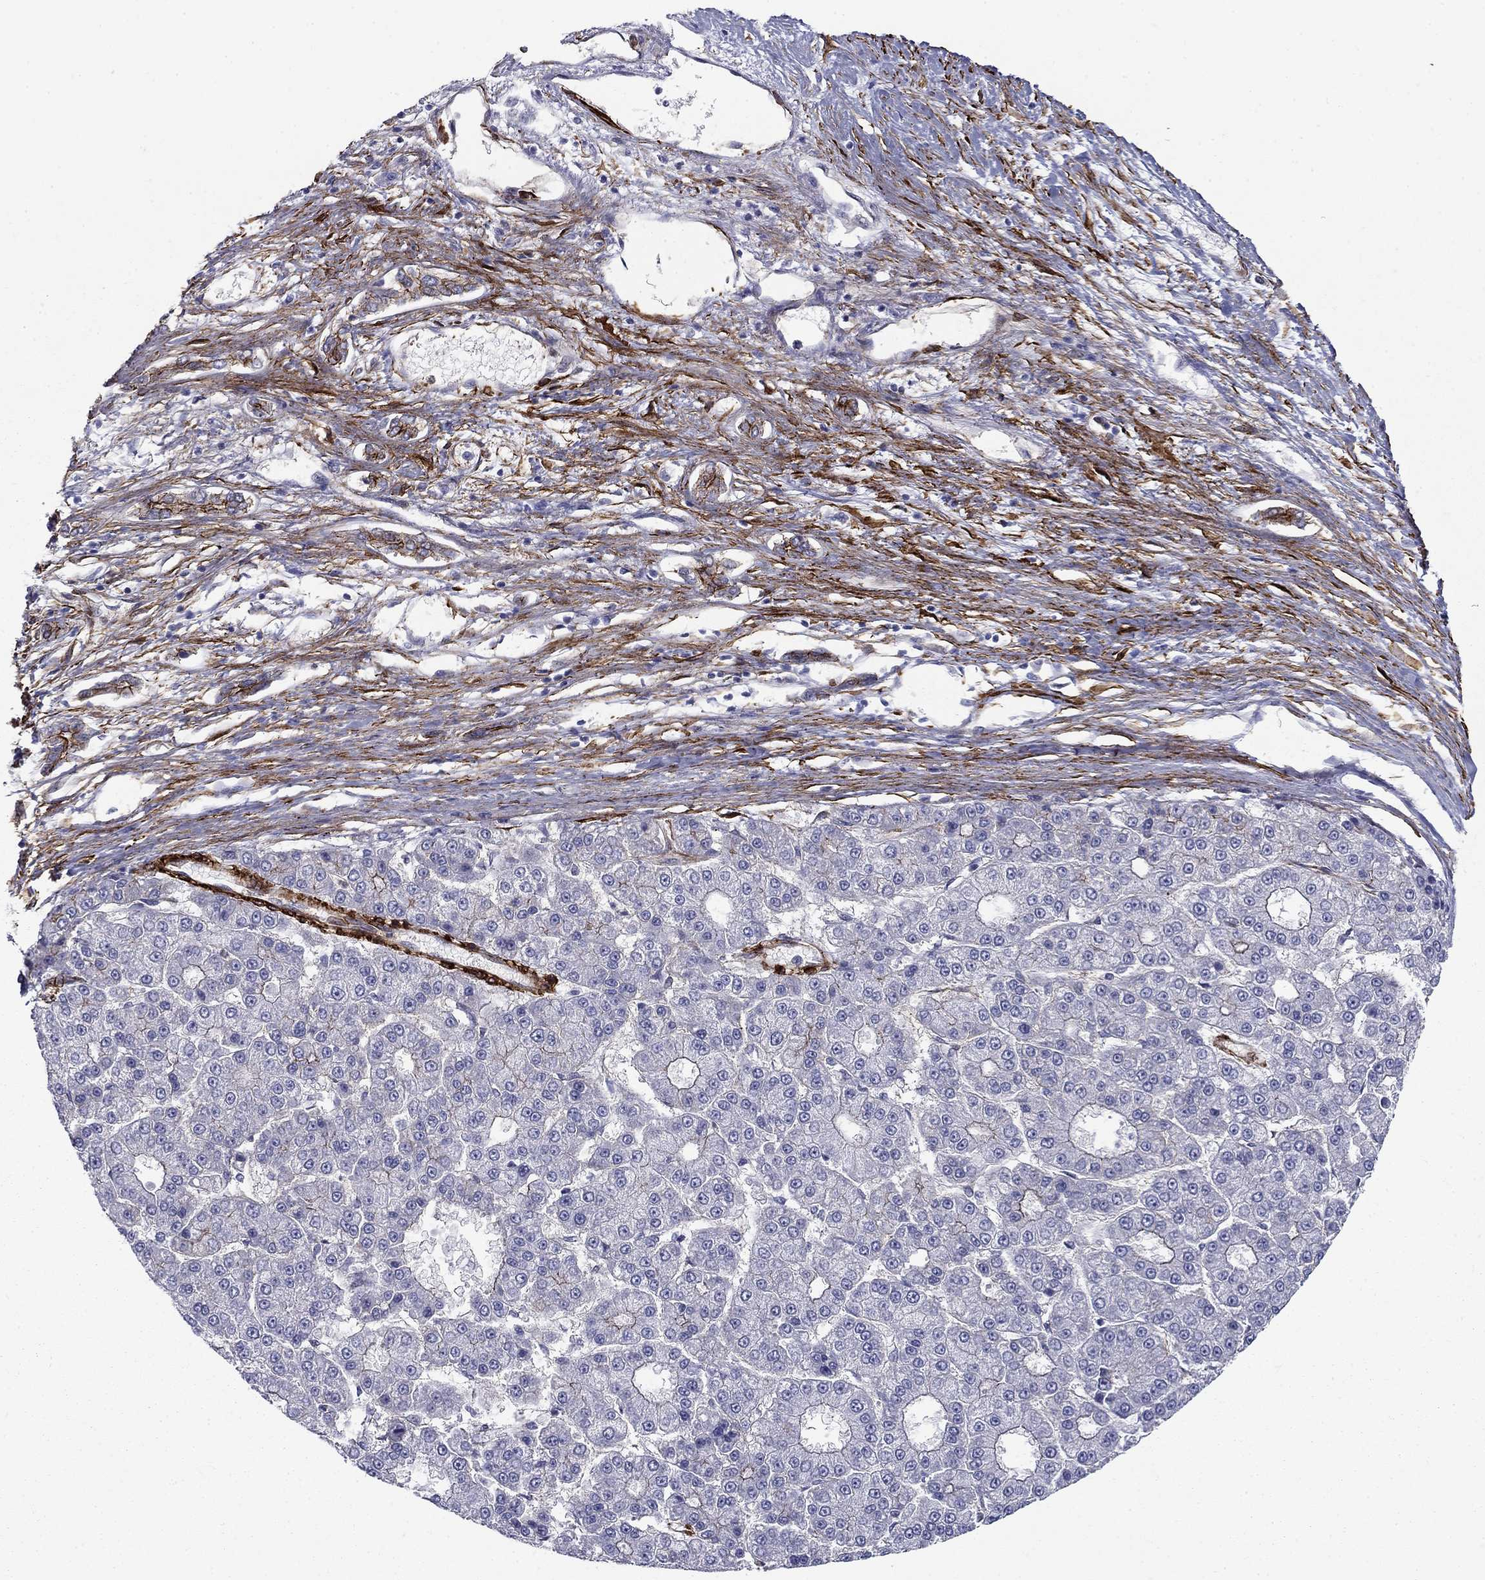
{"staining": {"intensity": "negative", "quantity": "none", "location": "none"}, "tissue": "liver cancer", "cell_type": "Tumor cells", "image_type": "cancer", "snomed": [{"axis": "morphology", "description": "Carcinoma, Hepatocellular, NOS"}, {"axis": "topography", "description": "Liver"}], "caption": "This is an immunohistochemistry (IHC) photomicrograph of human liver cancer. There is no expression in tumor cells.", "gene": "KRBA1", "patient": {"sex": "male", "age": 70}}